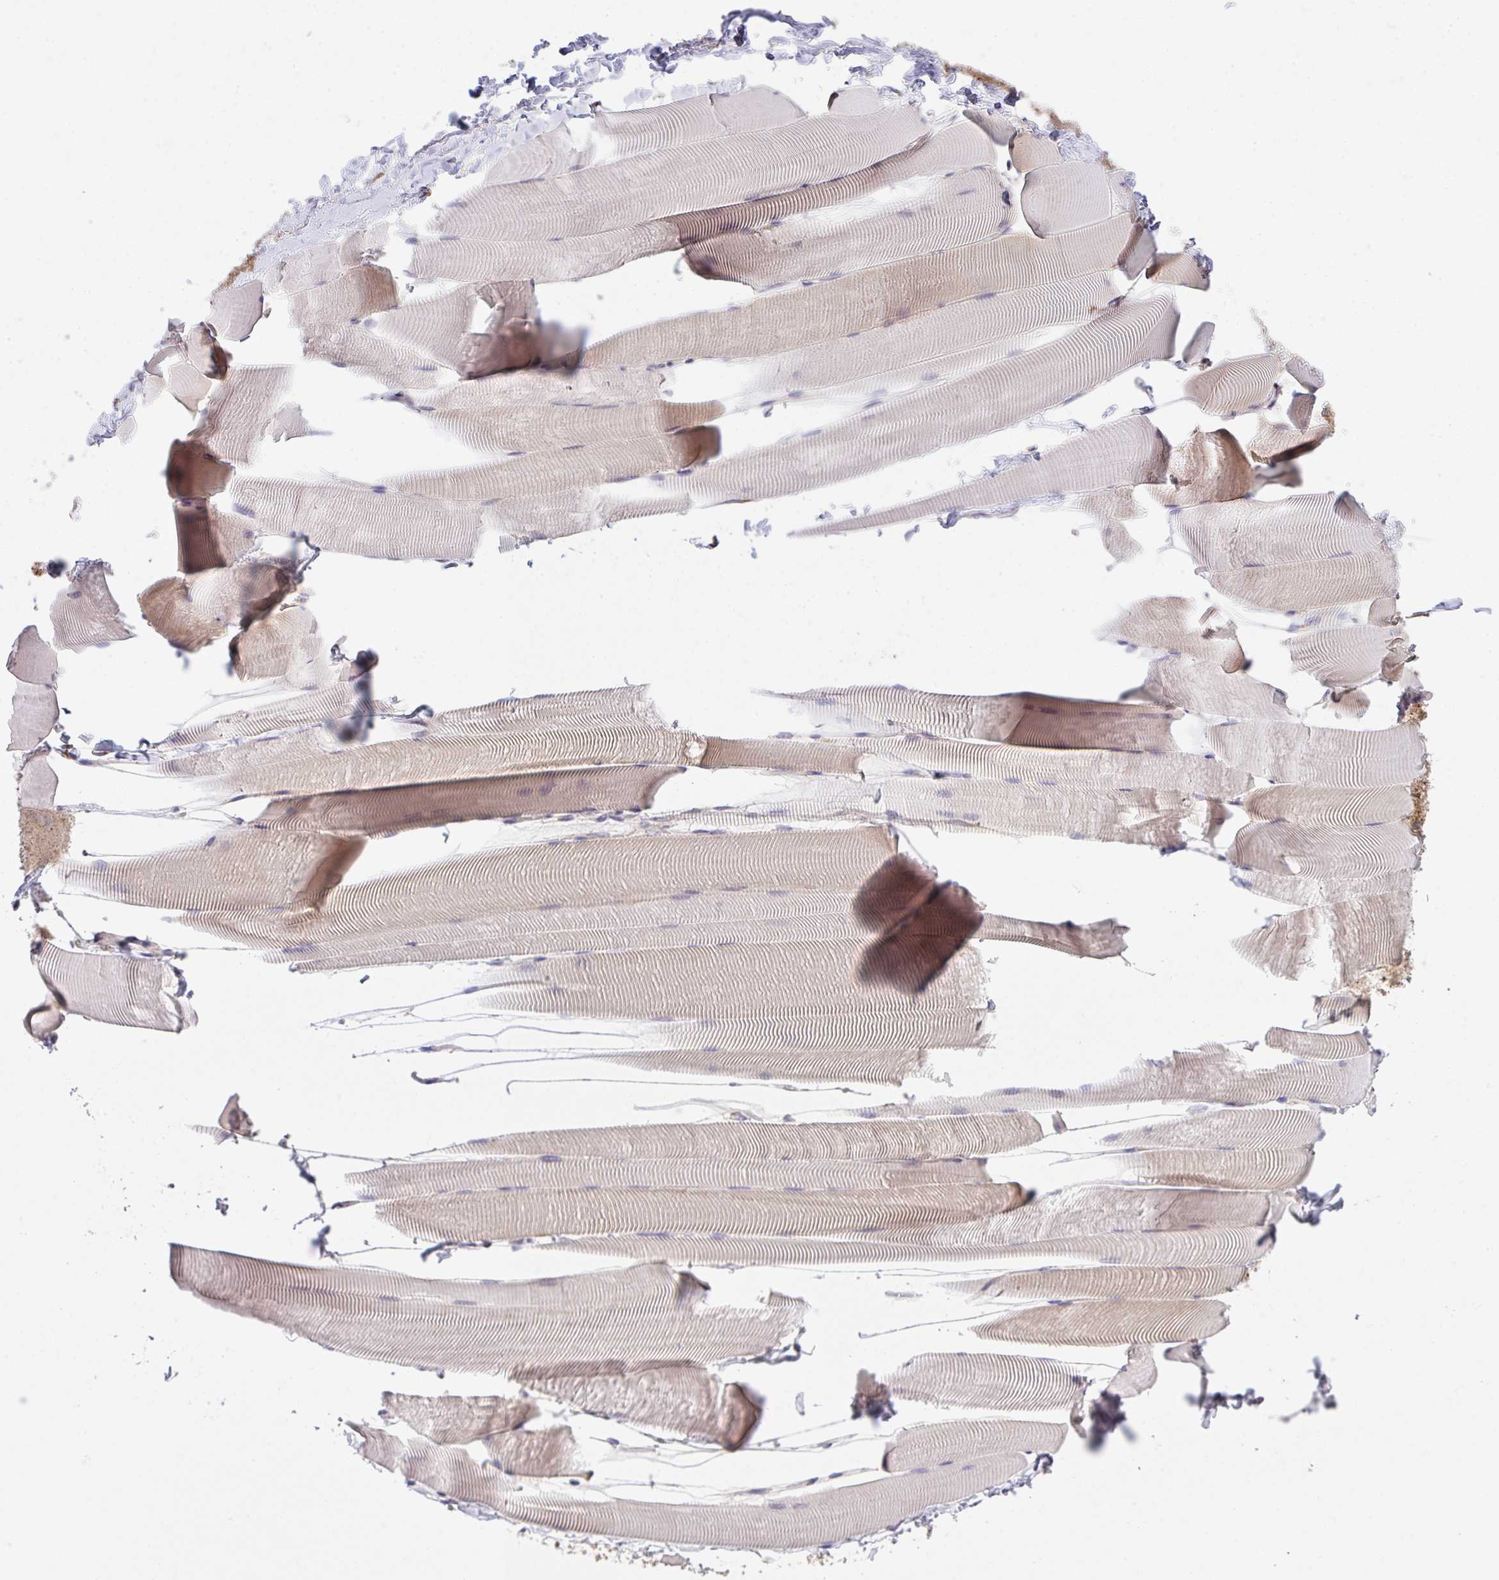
{"staining": {"intensity": "weak", "quantity": "<25%", "location": "cytoplasmic/membranous"}, "tissue": "skeletal muscle", "cell_type": "Myocytes", "image_type": "normal", "snomed": [{"axis": "morphology", "description": "Normal tissue, NOS"}, {"axis": "topography", "description": "Skeletal muscle"}], "caption": "Skeletal muscle was stained to show a protein in brown. There is no significant positivity in myocytes. (Immunohistochemistry (ihc), brightfield microscopy, high magnification).", "gene": "TSPAN31", "patient": {"sex": "male", "age": 25}}